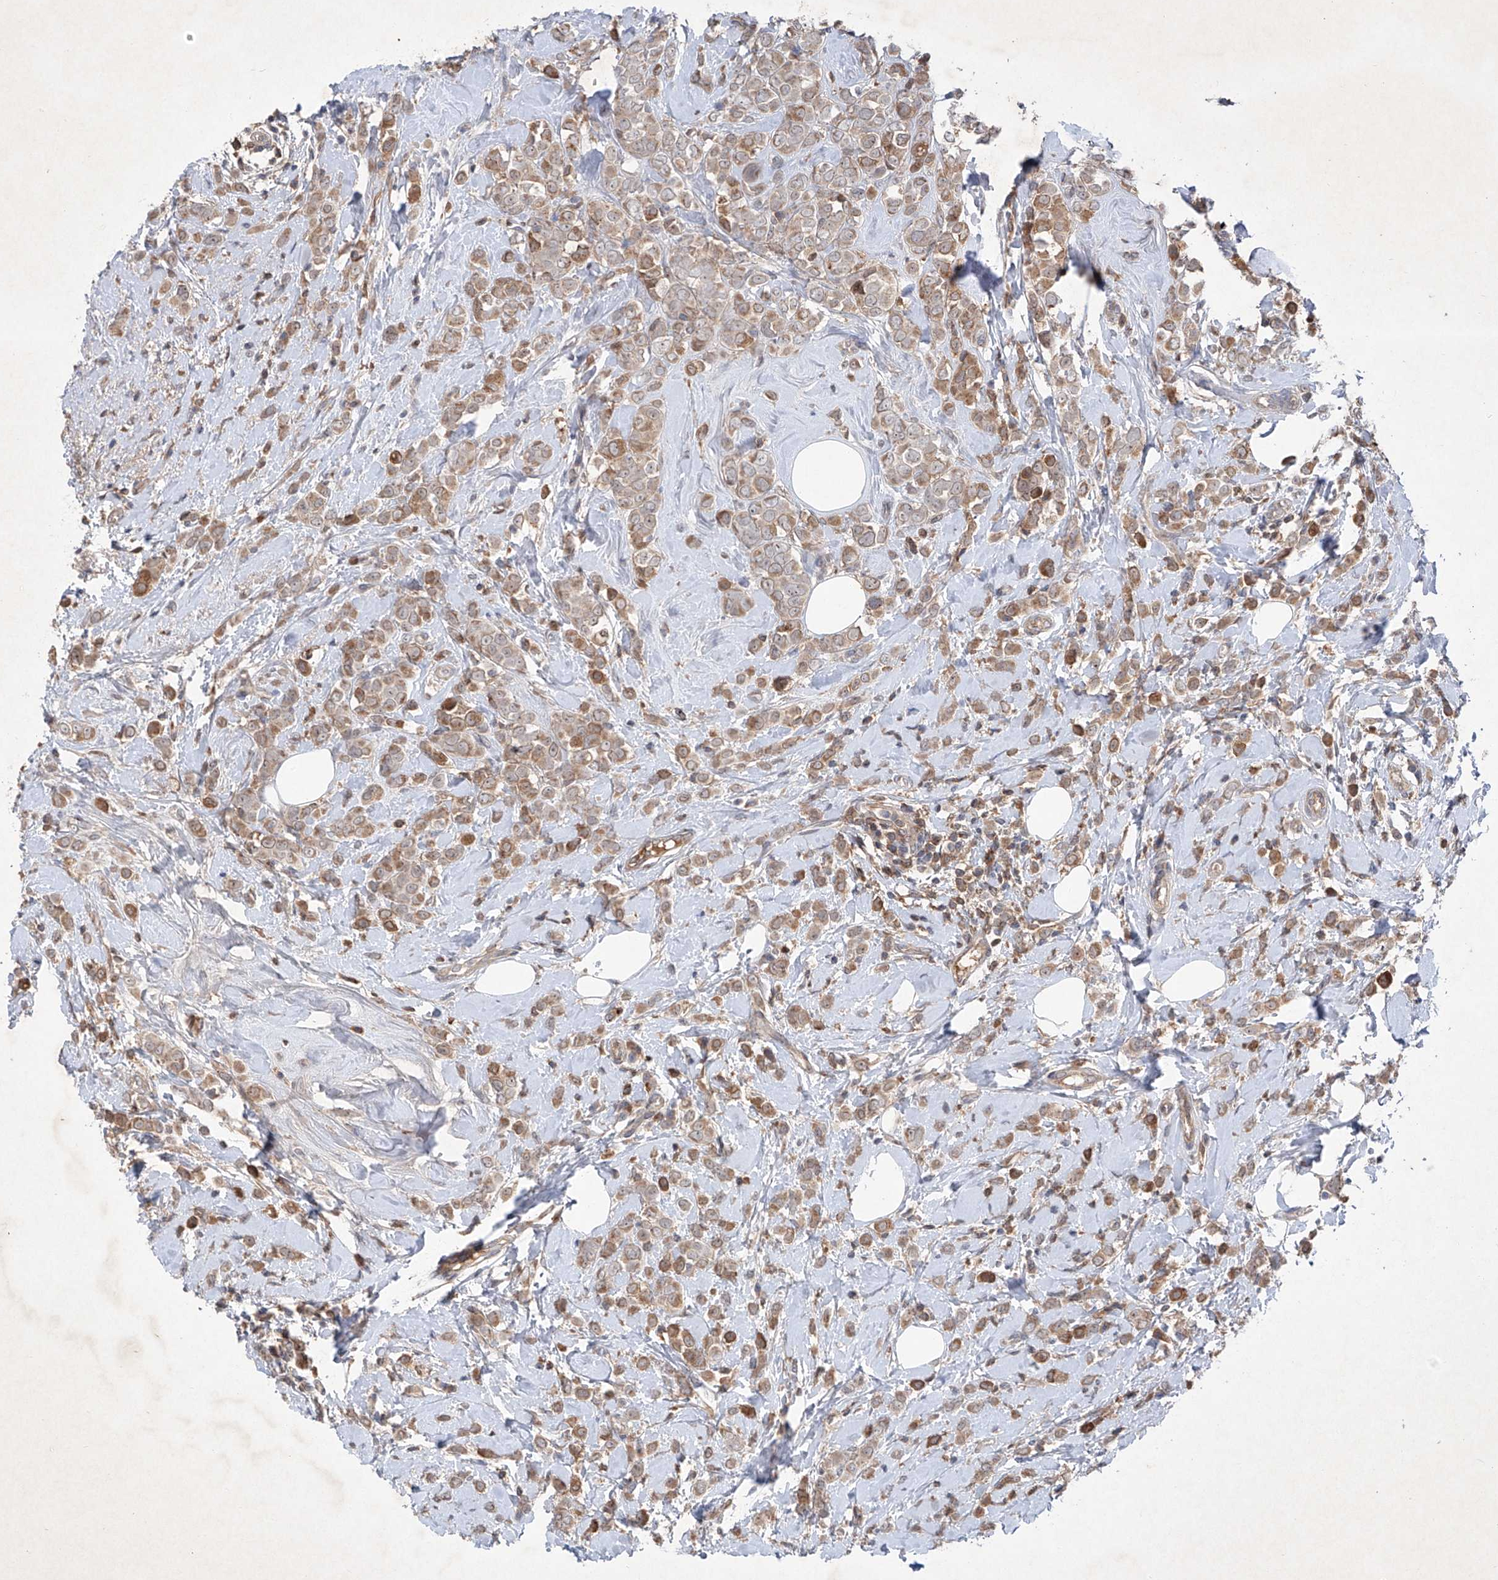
{"staining": {"intensity": "moderate", "quantity": ">75%", "location": "cytoplasmic/membranous"}, "tissue": "breast cancer", "cell_type": "Tumor cells", "image_type": "cancer", "snomed": [{"axis": "morphology", "description": "Lobular carcinoma"}, {"axis": "topography", "description": "Breast"}], "caption": "Immunohistochemistry (IHC) of breast lobular carcinoma displays medium levels of moderate cytoplasmic/membranous positivity in about >75% of tumor cells.", "gene": "FAM135A", "patient": {"sex": "female", "age": 47}}